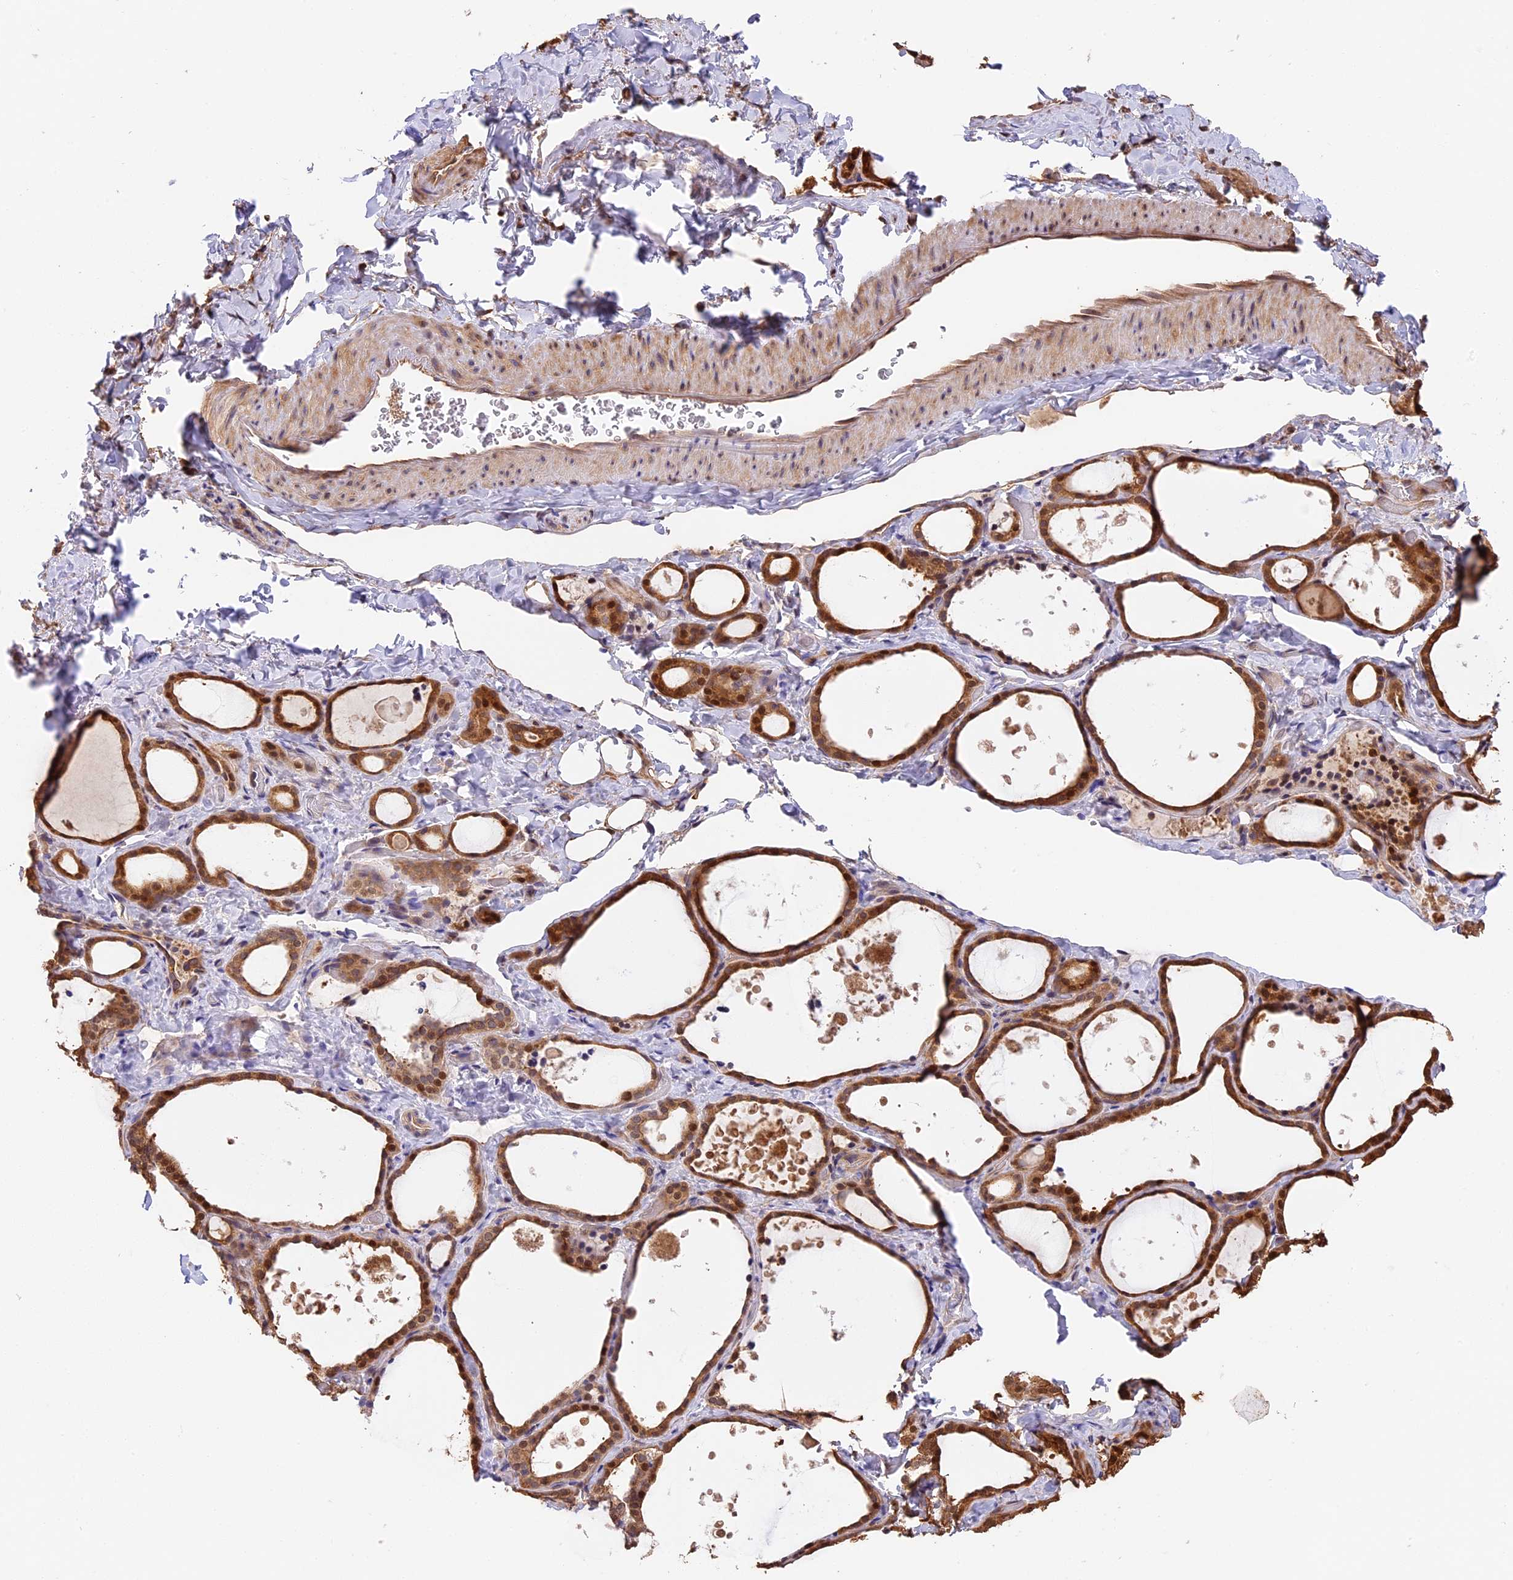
{"staining": {"intensity": "moderate", "quantity": ">75%", "location": "cytoplasmic/membranous,nuclear"}, "tissue": "thyroid gland", "cell_type": "Glandular cells", "image_type": "normal", "snomed": [{"axis": "morphology", "description": "Normal tissue, NOS"}, {"axis": "topography", "description": "Thyroid gland"}], "caption": "Unremarkable thyroid gland shows moderate cytoplasmic/membranous,nuclear staining in approximately >75% of glandular cells, visualized by immunohistochemistry. (brown staining indicates protein expression, while blue staining denotes nuclei).", "gene": "PPP1R37", "patient": {"sex": "female", "age": 44}}